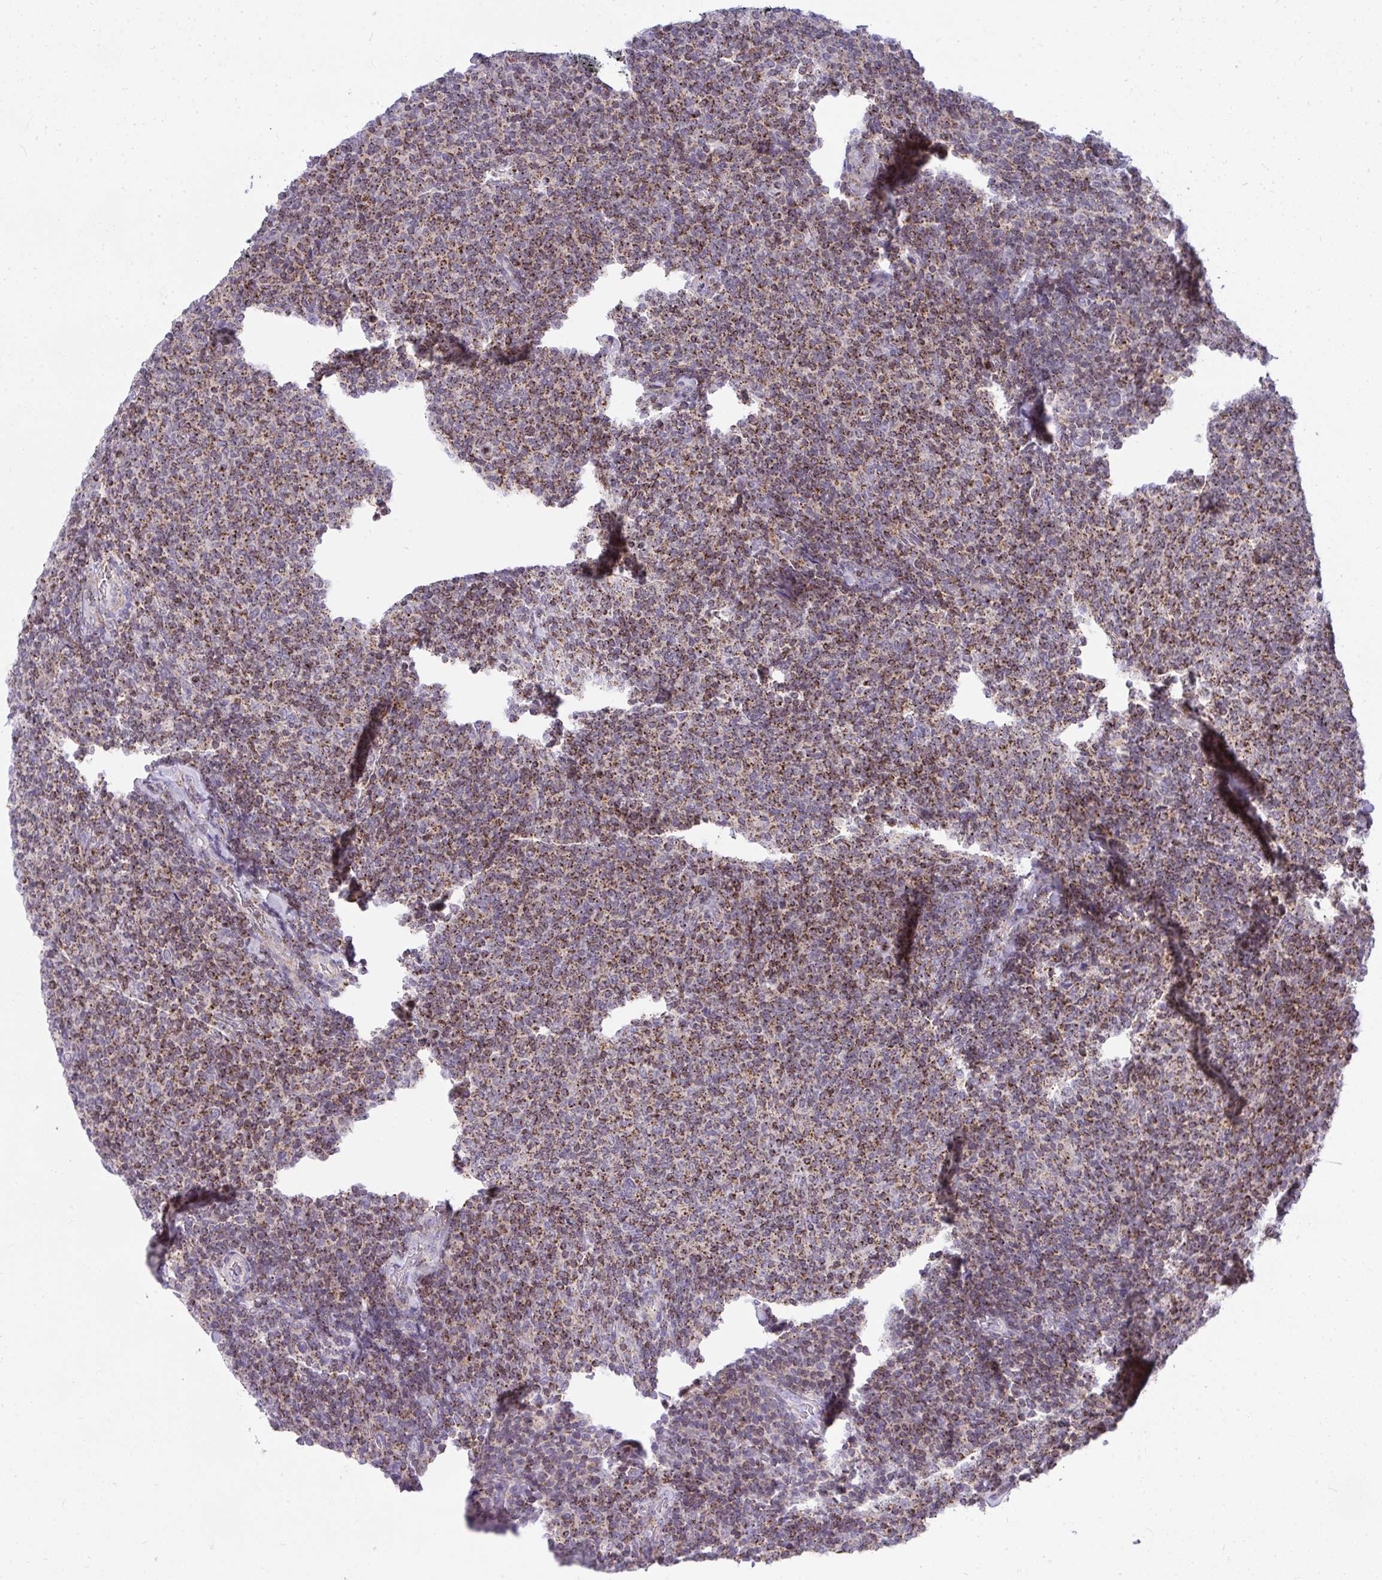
{"staining": {"intensity": "moderate", "quantity": ">75%", "location": "cytoplasmic/membranous"}, "tissue": "lymphoma", "cell_type": "Tumor cells", "image_type": "cancer", "snomed": [{"axis": "morphology", "description": "Malignant lymphoma, non-Hodgkin's type, Low grade"}, {"axis": "topography", "description": "Lymph node"}], "caption": "Malignant lymphoma, non-Hodgkin's type (low-grade) stained with a protein marker displays moderate staining in tumor cells.", "gene": "VPS4B", "patient": {"sex": "male", "age": 52}}